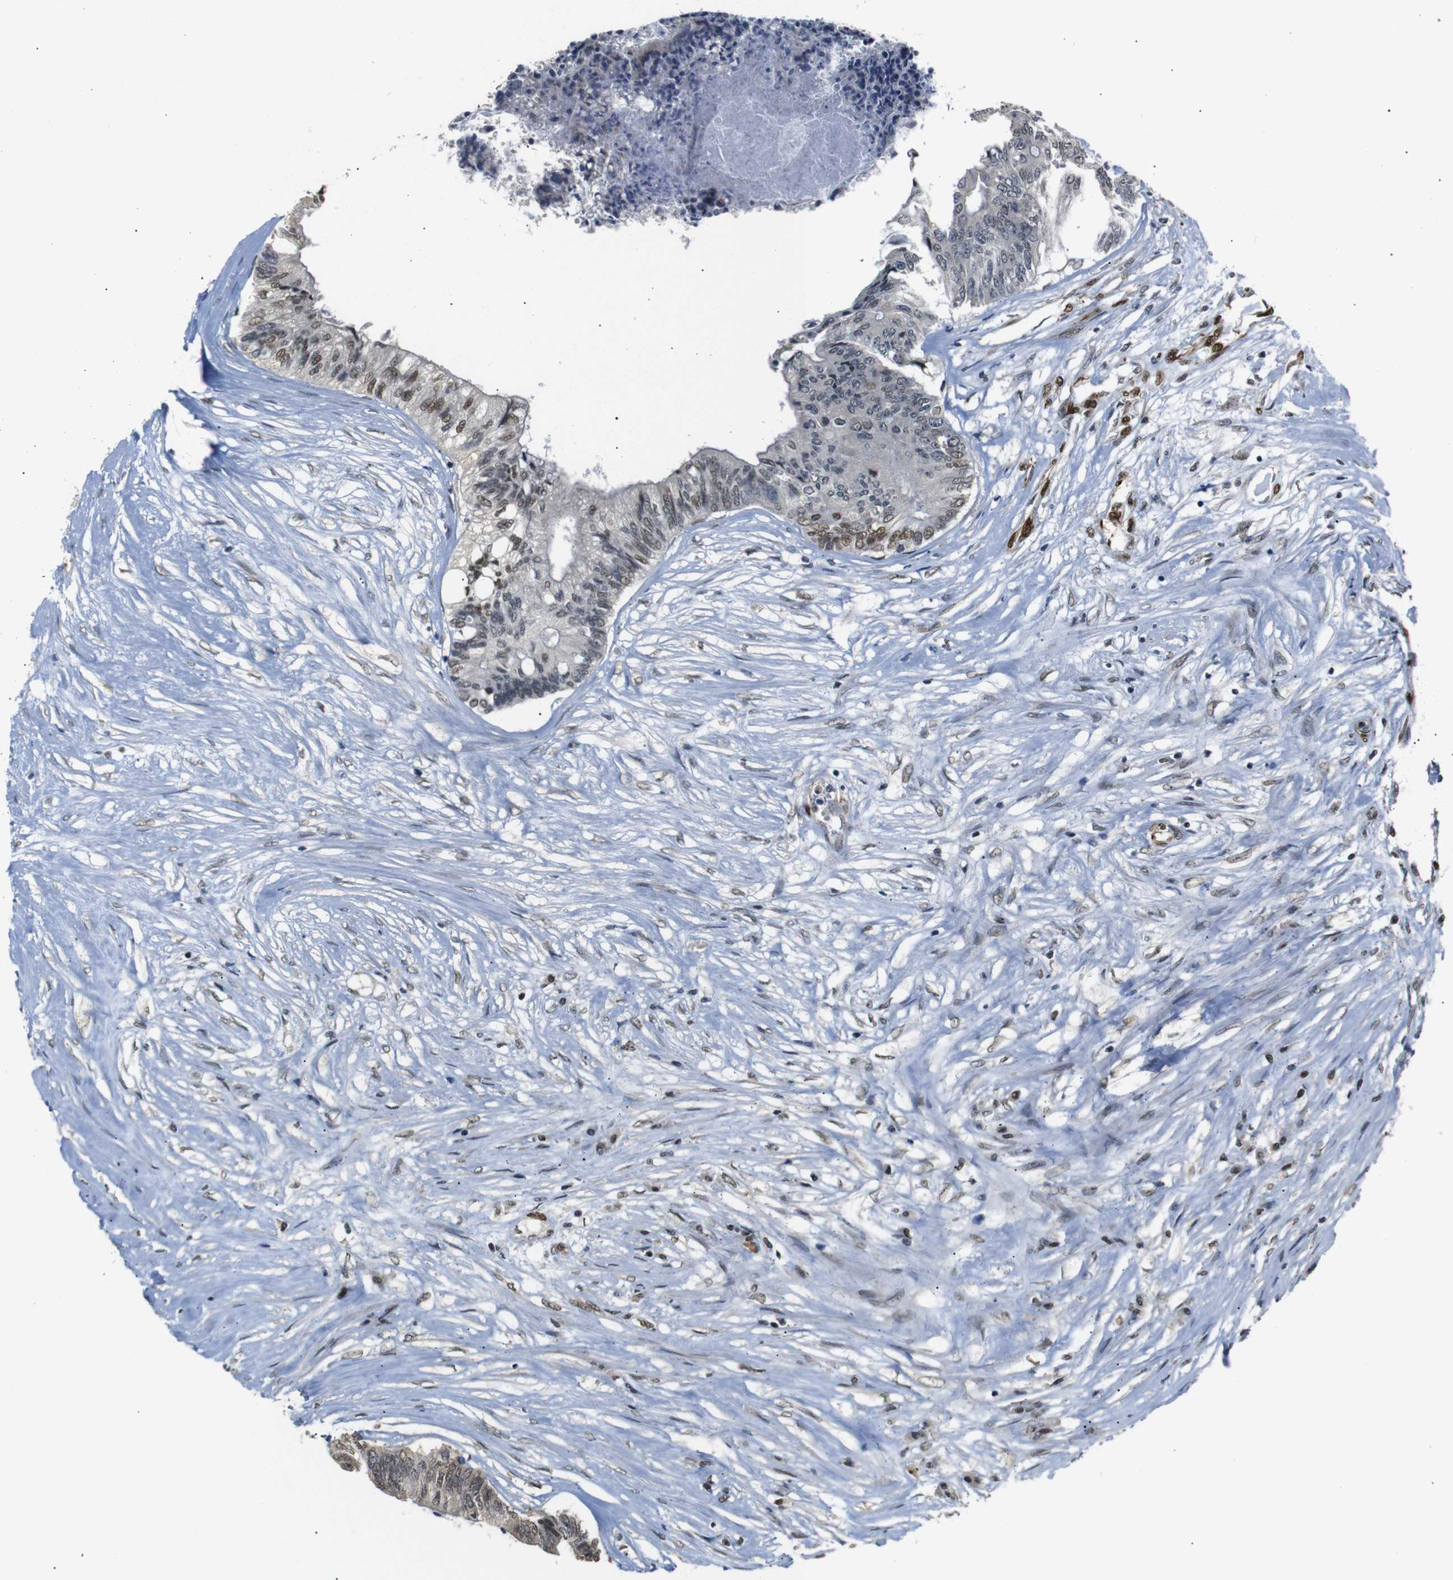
{"staining": {"intensity": "moderate", "quantity": ">75%", "location": "cytoplasmic/membranous,nuclear"}, "tissue": "colorectal cancer", "cell_type": "Tumor cells", "image_type": "cancer", "snomed": [{"axis": "morphology", "description": "Adenocarcinoma, NOS"}, {"axis": "topography", "description": "Rectum"}], "caption": "A high-resolution micrograph shows immunohistochemistry (IHC) staining of adenocarcinoma (colorectal), which demonstrates moderate cytoplasmic/membranous and nuclear expression in about >75% of tumor cells. The staining is performed using DAB brown chromogen to label protein expression. The nuclei are counter-stained blue using hematoxylin.", "gene": "TBX2", "patient": {"sex": "male", "age": 63}}